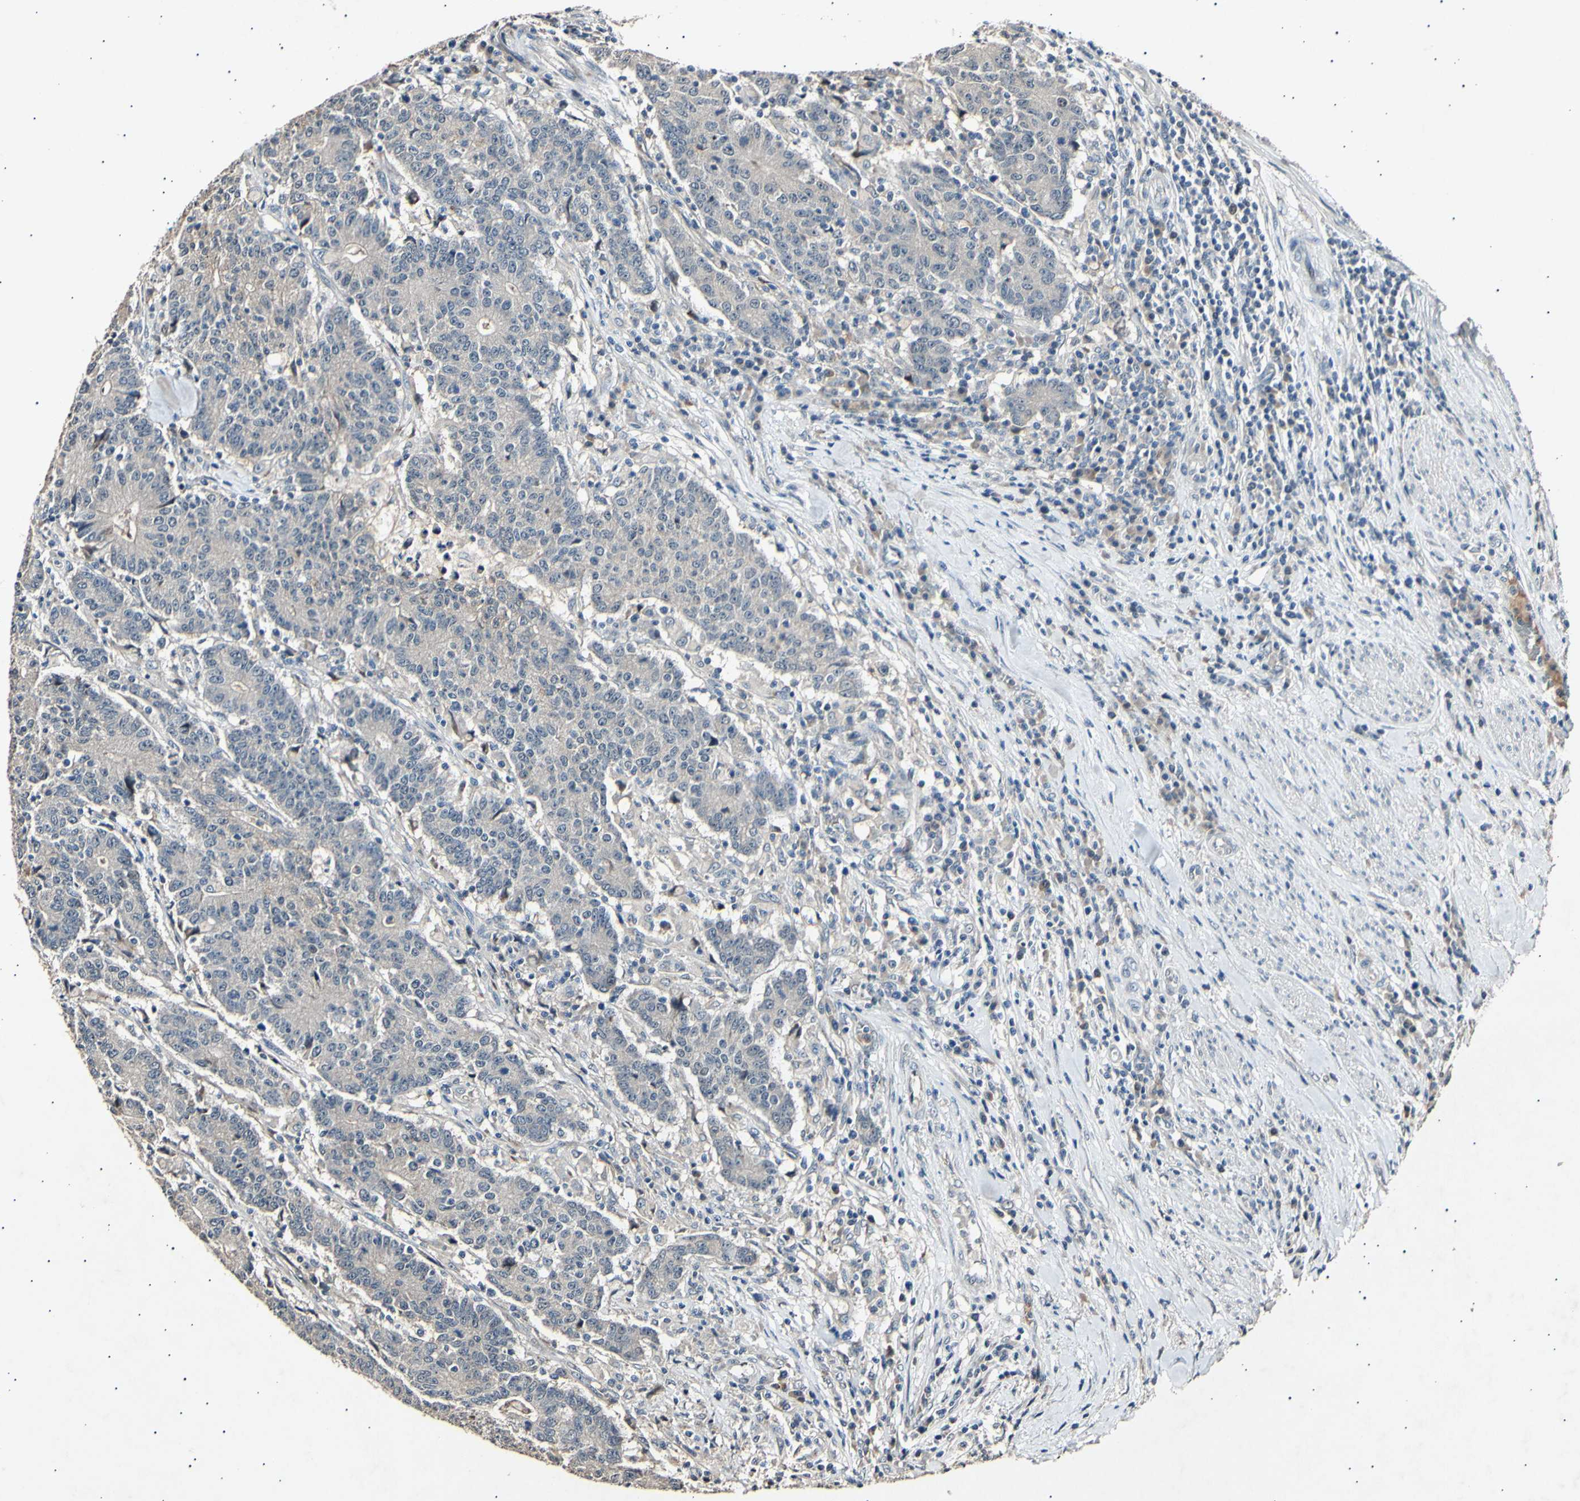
{"staining": {"intensity": "negative", "quantity": "none", "location": "none"}, "tissue": "colorectal cancer", "cell_type": "Tumor cells", "image_type": "cancer", "snomed": [{"axis": "morphology", "description": "Normal tissue, NOS"}, {"axis": "morphology", "description": "Adenocarcinoma, NOS"}, {"axis": "topography", "description": "Colon"}], "caption": "This is an IHC image of human colorectal cancer (adenocarcinoma). There is no staining in tumor cells.", "gene": "ADCY3", "patient": {"sex": "female", "age": 75}}